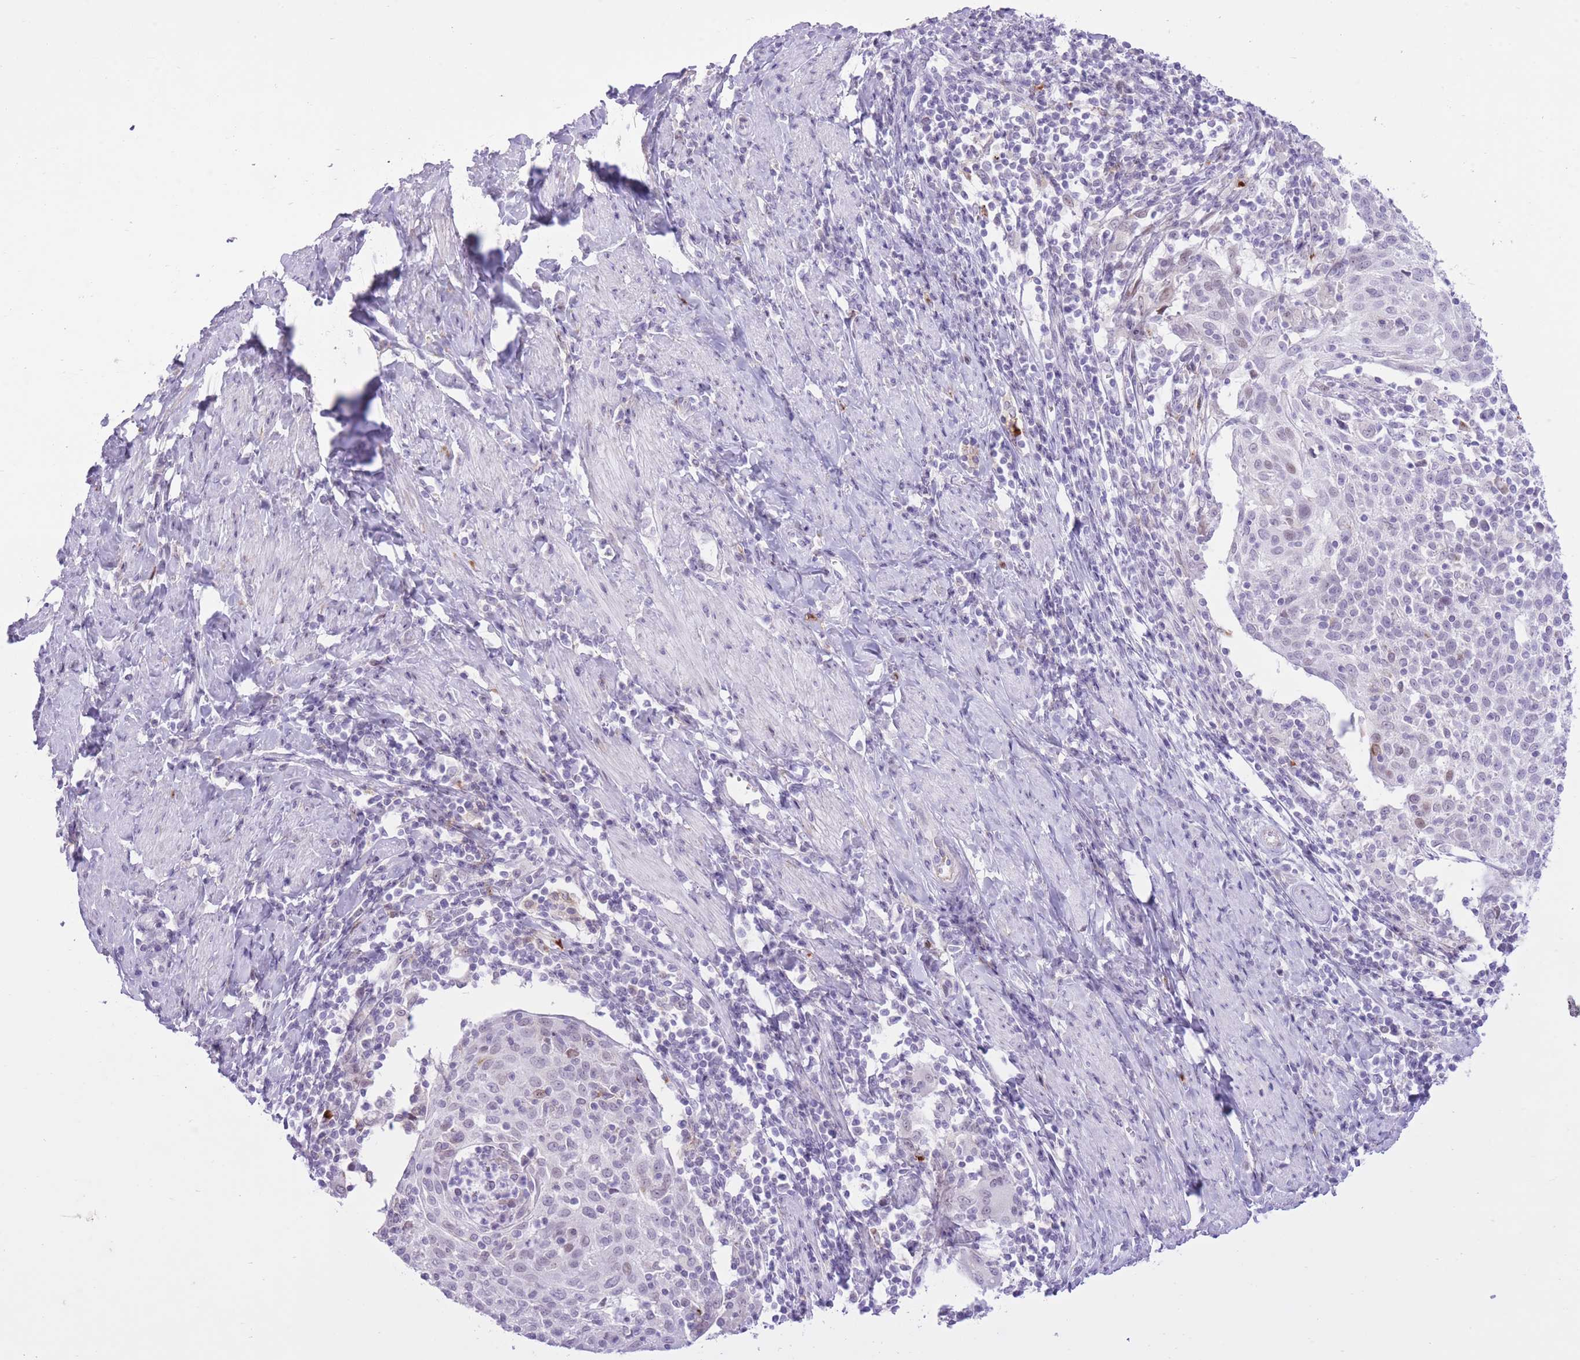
{"staining": {"intensity": "negative", "quantity": "none", "location": "none"}, "tissue": "cervical cancer", "cell_type": "Tumor cells", "image_type": "cancer", "snomed": [{"axis": "morphology", "description": "Squamous cell carcinoma, NOS"}, {"axis": "topography", "description": "Cervix"}], "caption": "Tumor cells show no significant expression in squamous cell carcinoma (cervical).", "gene": "MEIS3", "patient": {"sex": "female", "age": 52}}